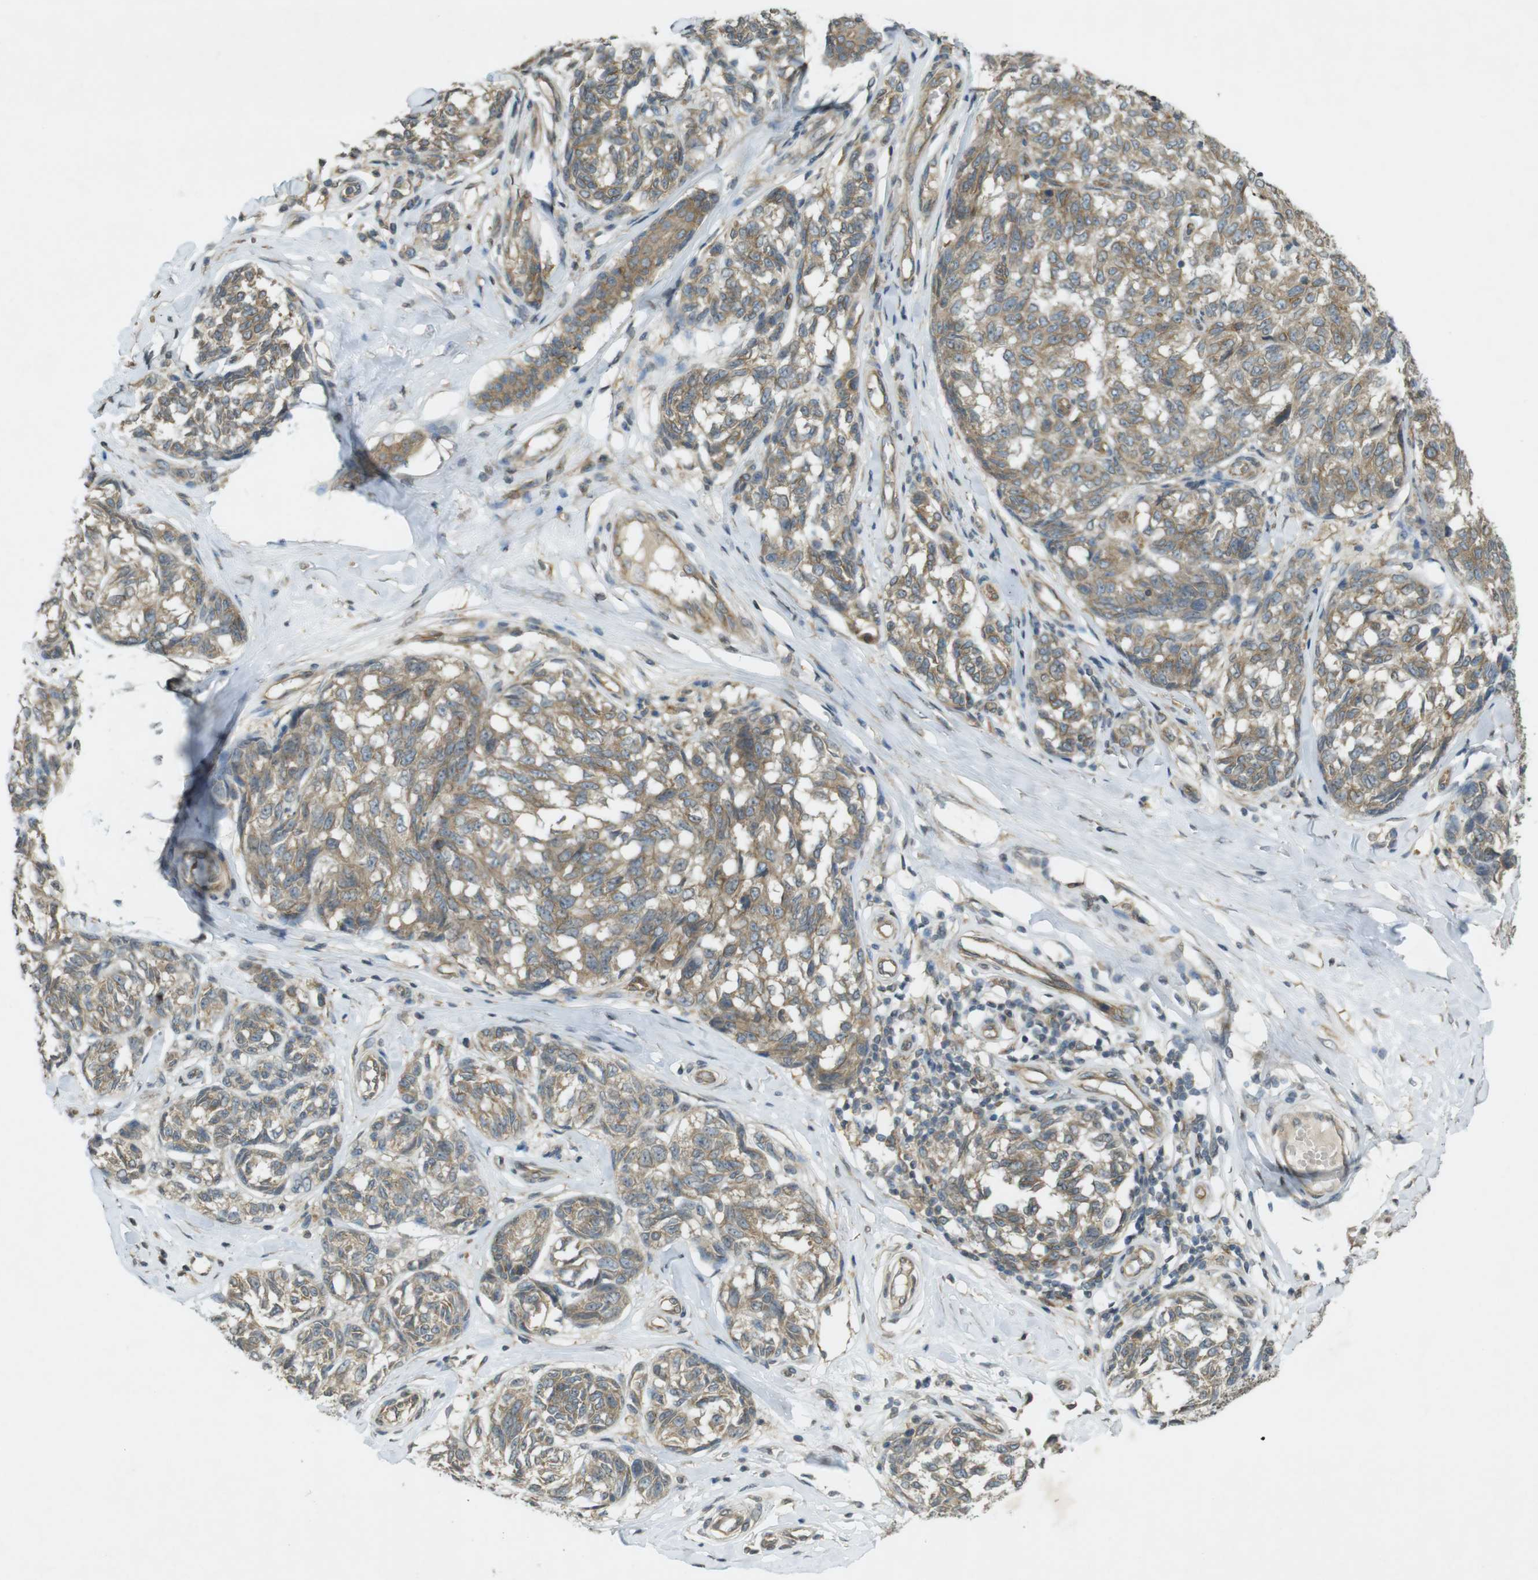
{"staining": {"intensity": "moderate", "quantity": ">75%", "location": "cytoplasmic/membranous"}, "tissue": "melanoma", "cell_type": "Tumor cells", "image_type": "cancer", "snomed": [{"axis": "morphology", "description": "Malignant melanoma, NOS"}, {"axis": "topography", "description": "Skin"}], "caption": "Melanoma tissue displays moderate cytoplasmic/membranous staining in approximately >75% of tumor cells, visualized by immunohistochemistry. (DAB (3,3'-diaminobenzidine) = brown stain, brightfield microscopy at high magnification).", "gene": "KIF5B", "patient": {"sex": "female", "age": 64}}